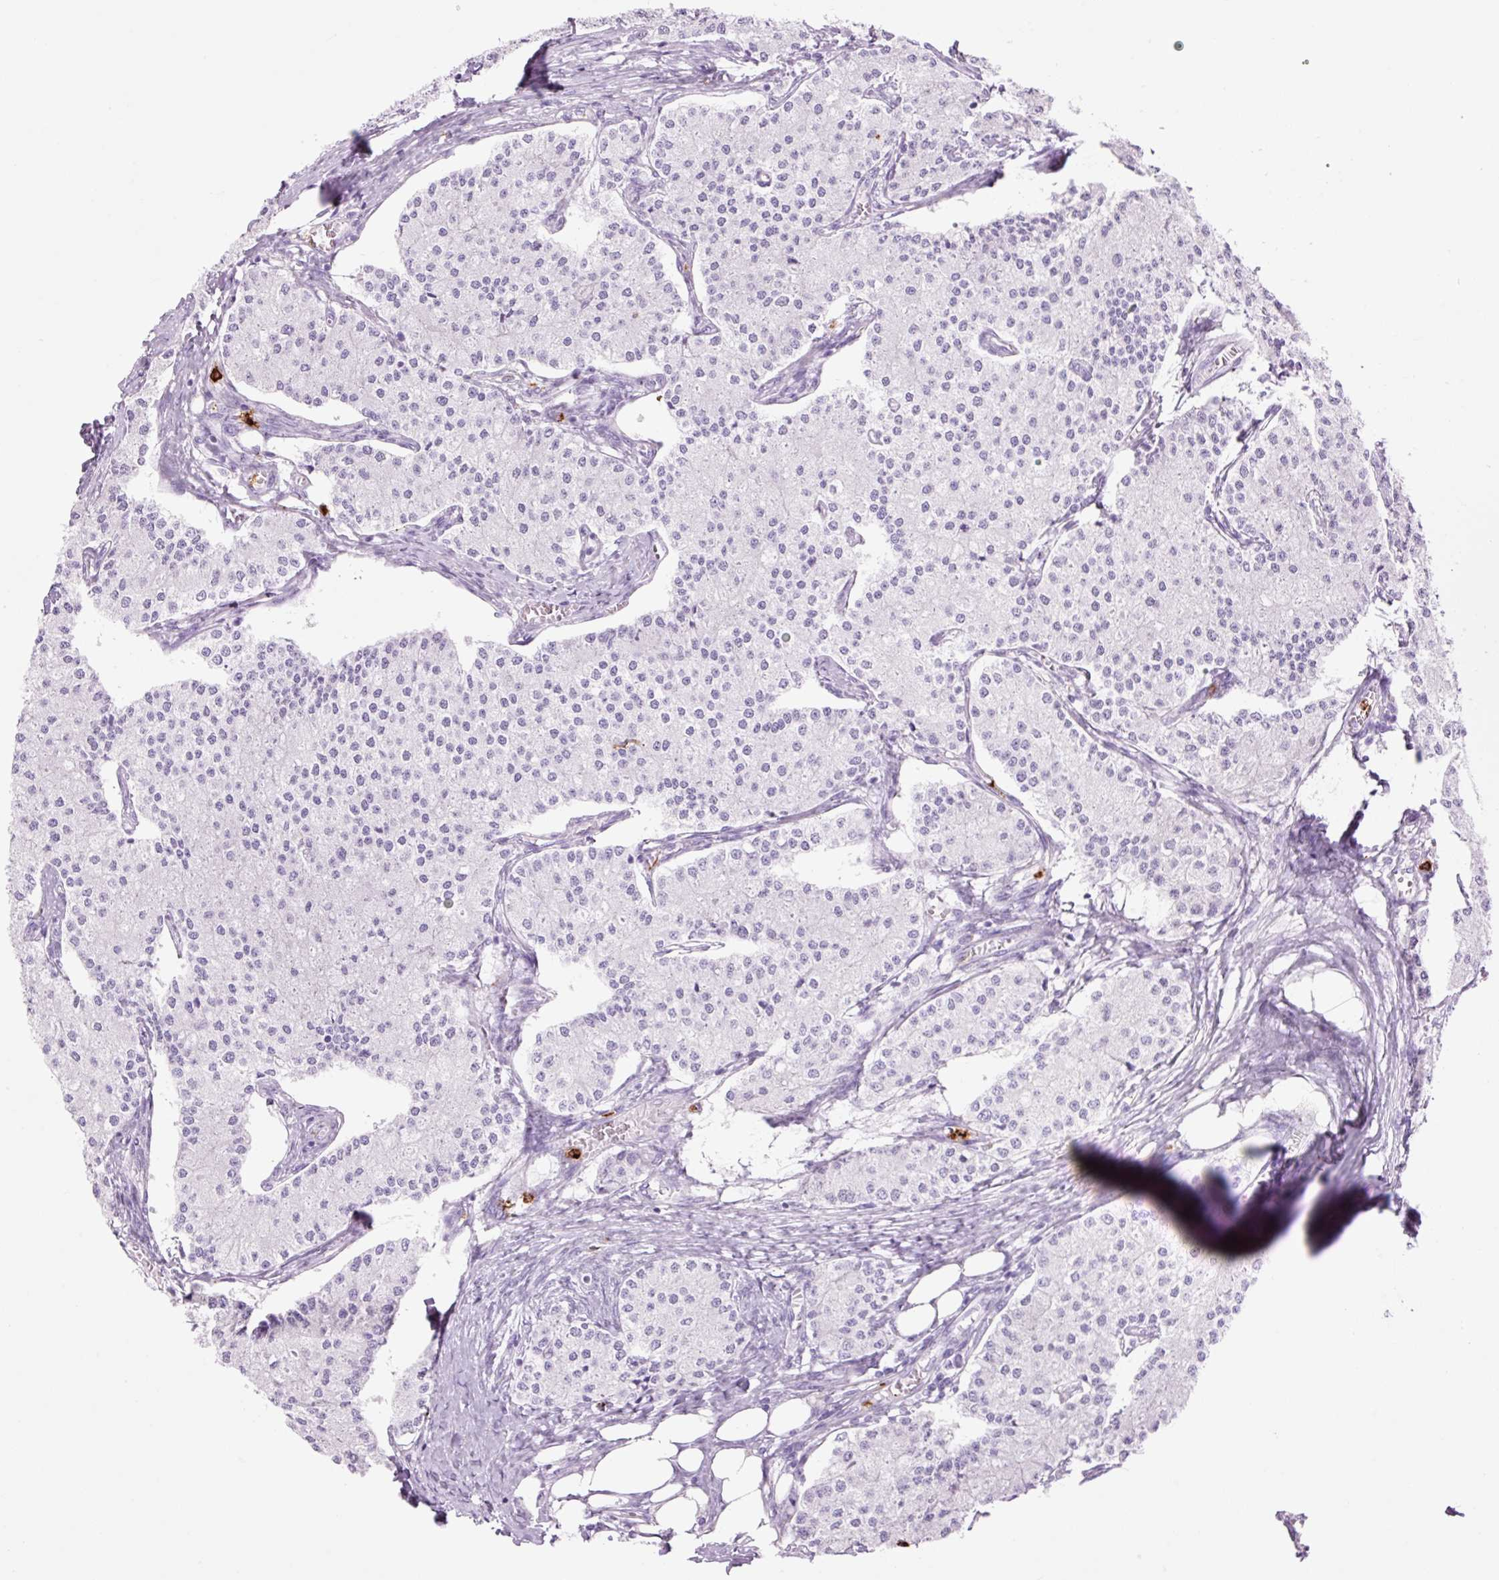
{"staining": {"intensity": "negative", "quantity": "none", "location": "none"}, "tissue": "carcinoid", "cell_type": "Tumor cells", "image_type": "cancer", "snomed": [{"axis": "morphology", "description": "Carcinoid, malignant, NOS"}, {"axis": "topography", "description": "Colon"}], "caption": "The micrograph shows no significant positivity in tumor cells of carcinoid.", "gene": "LYZ", "patient": {"sex": "female", "age": 52}}